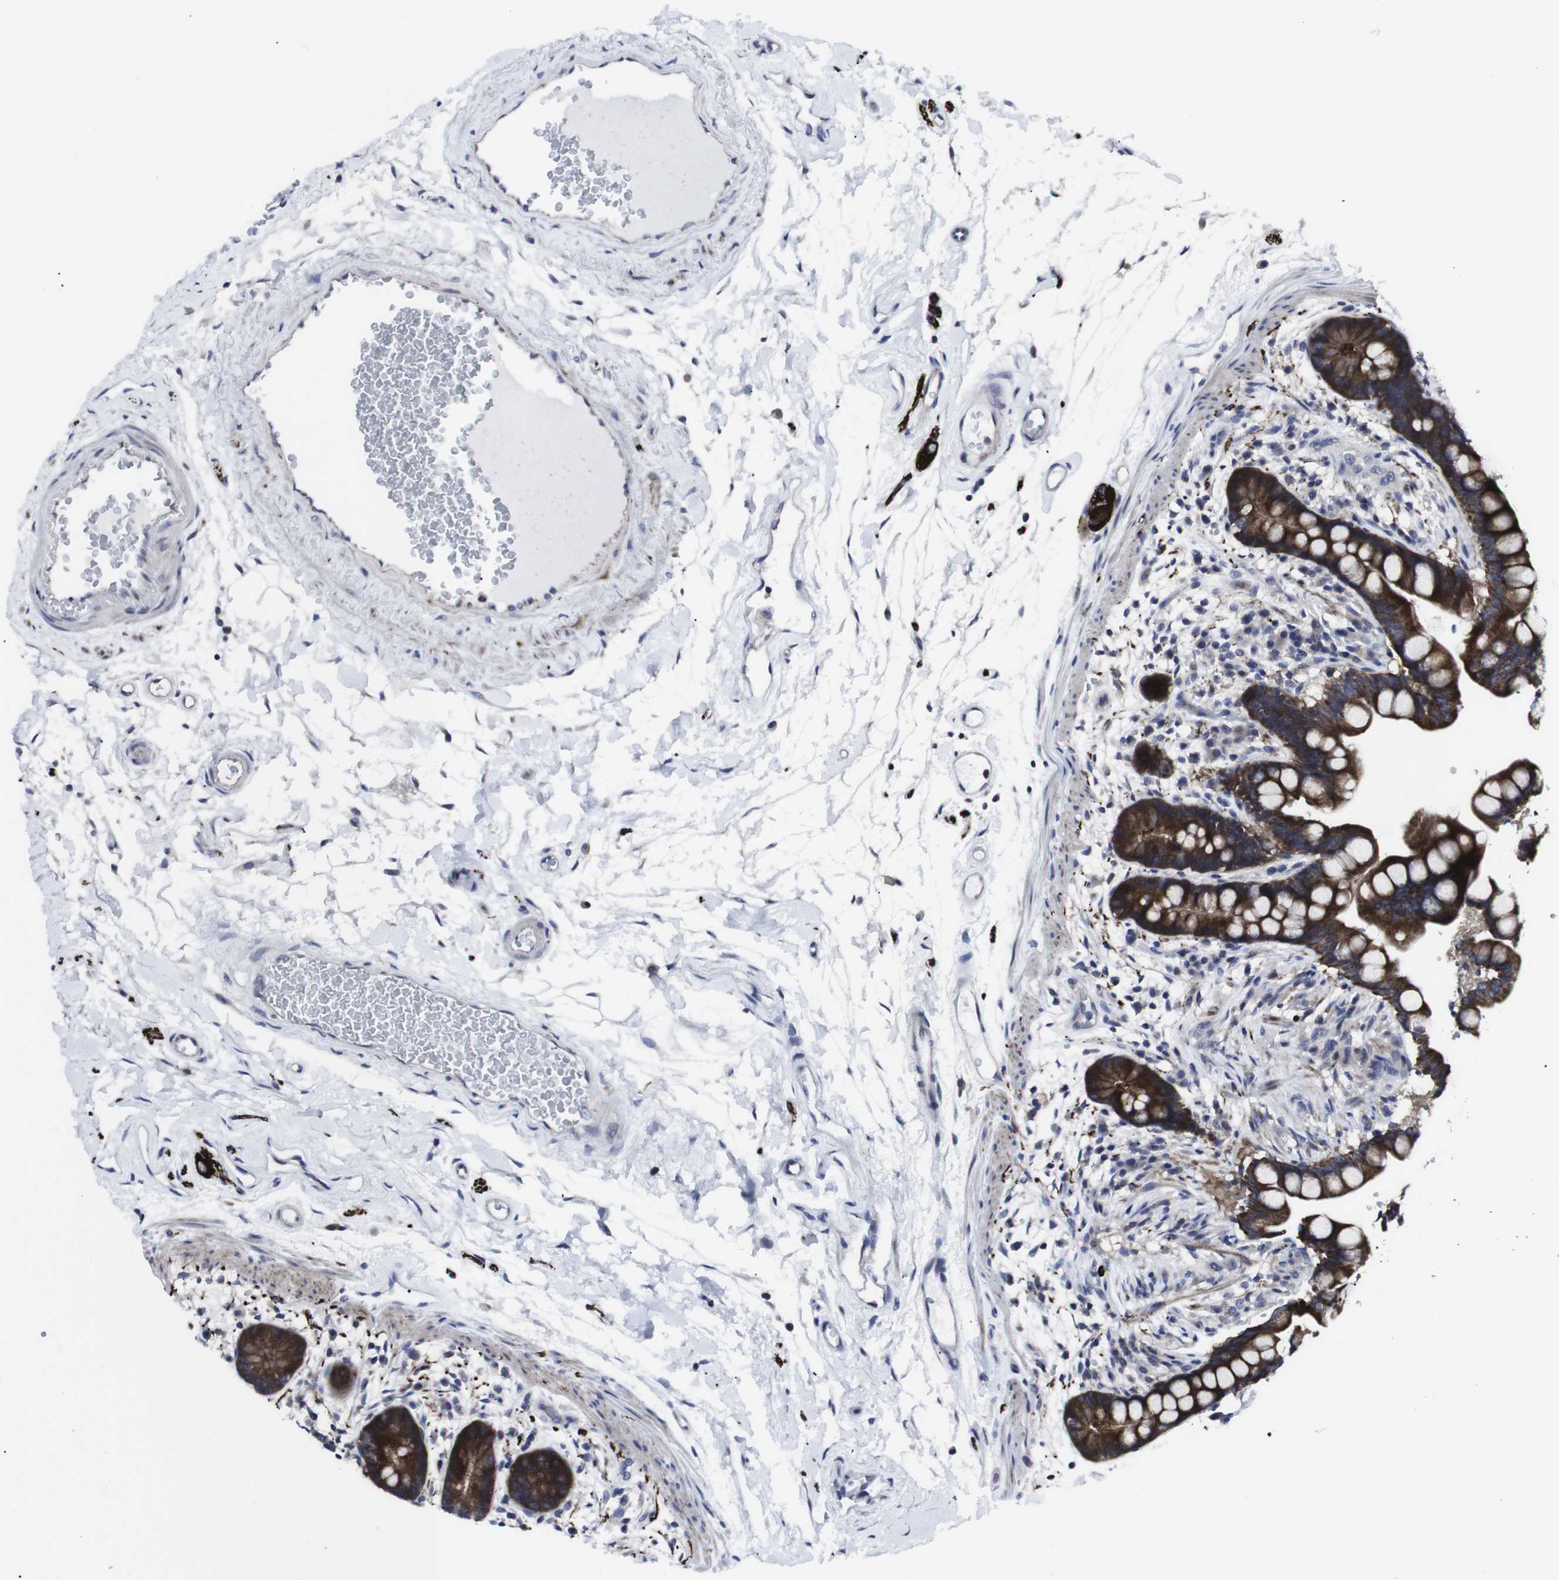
{"staining": {"intensity": "negative", "quantity": "none", "location": "none"}, "tissue": "colon", "cell_type": "Endothelial cells", "image_type": "normal", "snomed": [{"axis": "morphology", "description": "Normal tissue, NOS"}, {"axis": "topography", "description": "Colon"}], "caption": "DAB immunohistochemical staining of benign colon displays no significant expression in endothelial cells. (Immunohistochemistry, brightfield microscopy, high magnification).", "gene": "HPRT1", "patient": {"sex": "male", "age": 73}}